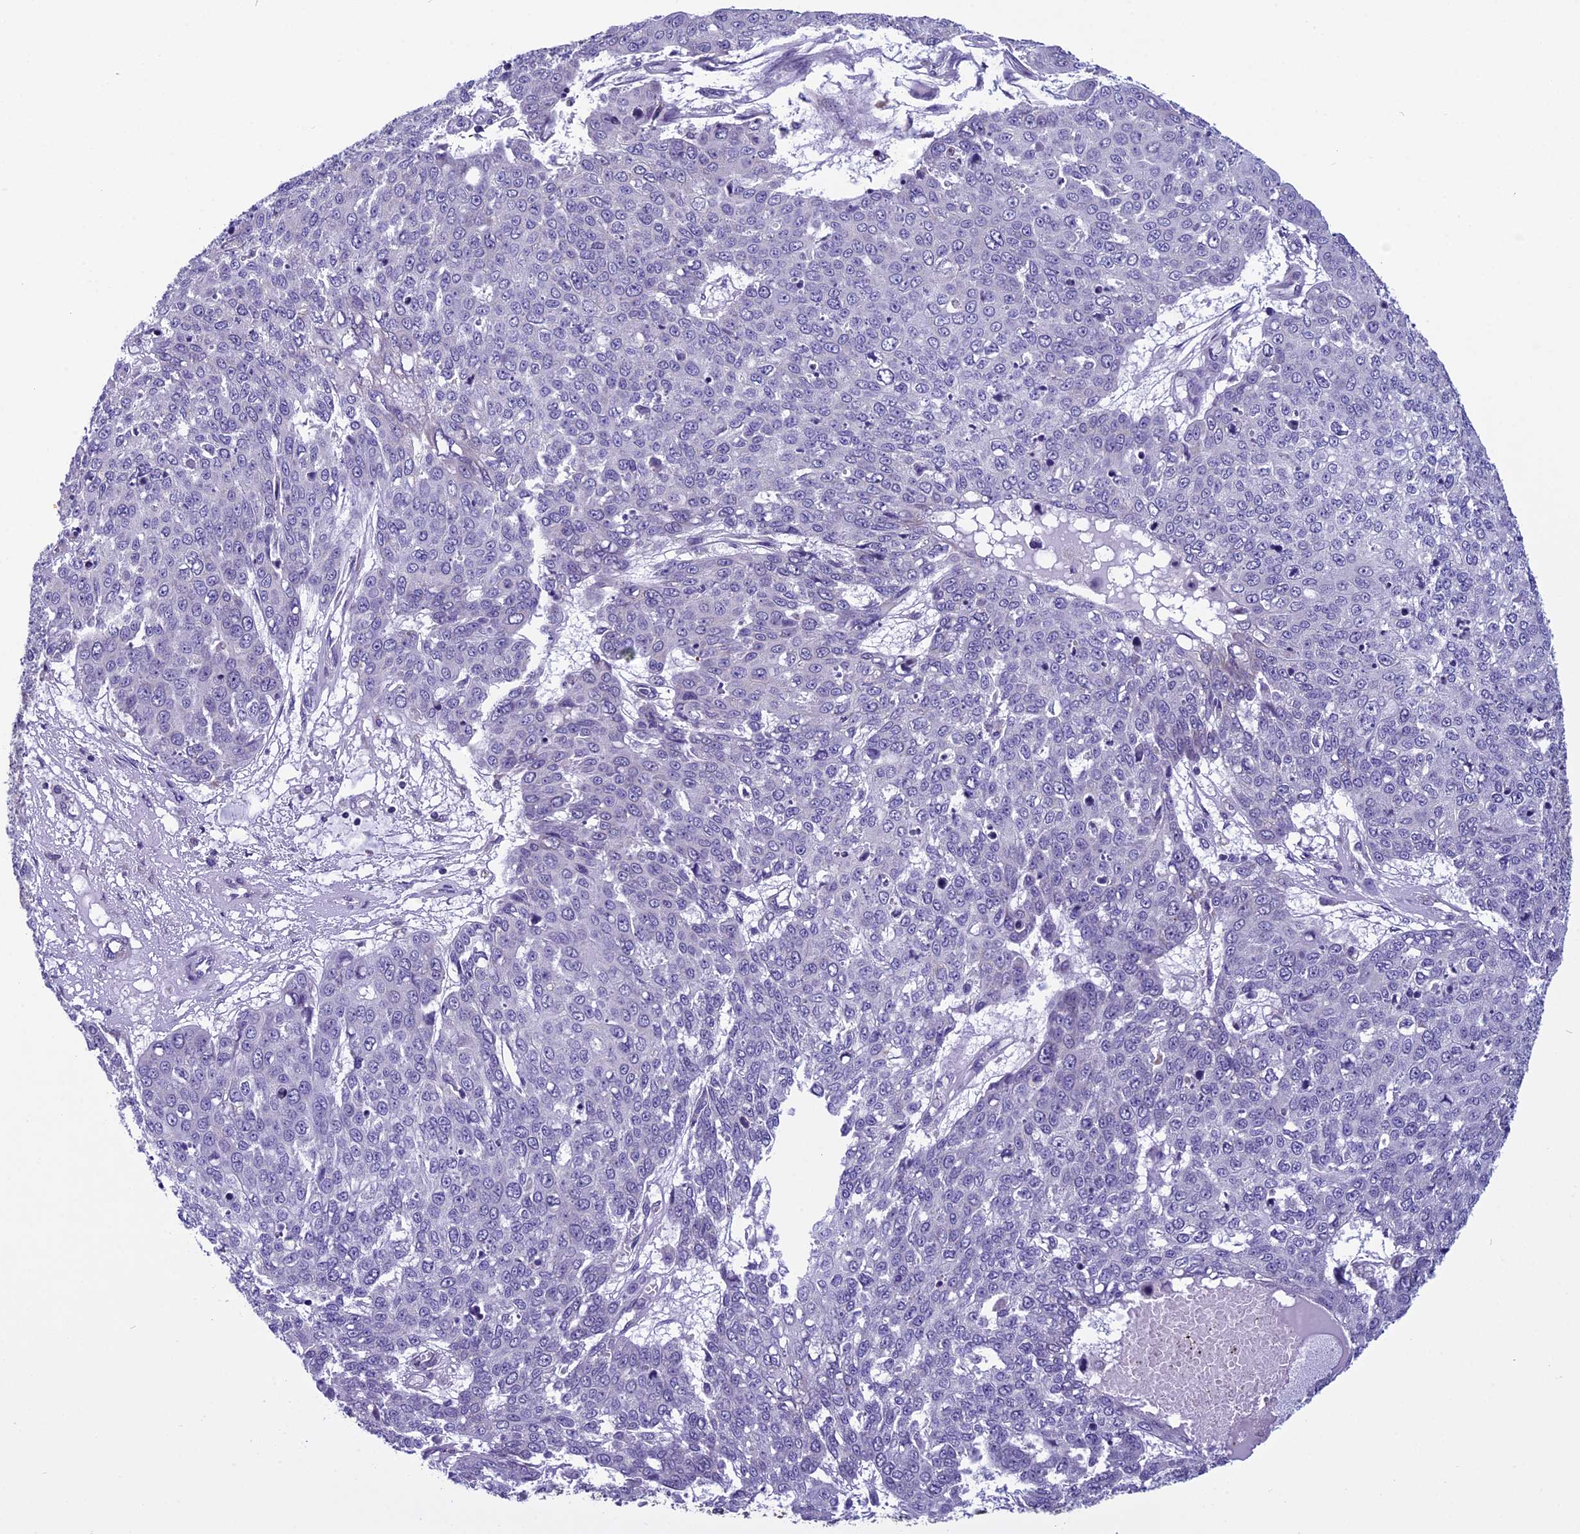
{"staining": {"intensity": "negative", "quantity": "none", "location": "none"}, "tissue": "skin cancer", "cell_type": "Tumor cells", "image_type": "cancer", "snomed": [{"axis": "morphology", "description": "Normal tissue, NOS"}, {"axis": "morphology", "description": "Squamous cell carcinoma, NOS"}, {"axis": "topography", "description": "Skin"}], "caption": "The IHC micrograph has no significant staining in tumor cells of squamous cell carcinoma (skin) tissue. The staining is performed using DAB (3,3'-diaminobenzidine) brown chromogen with nuclei counter-stained in using hematoxylin.", "gene": "ZNF317", "patient": {"sex": "male", "age": 72}}